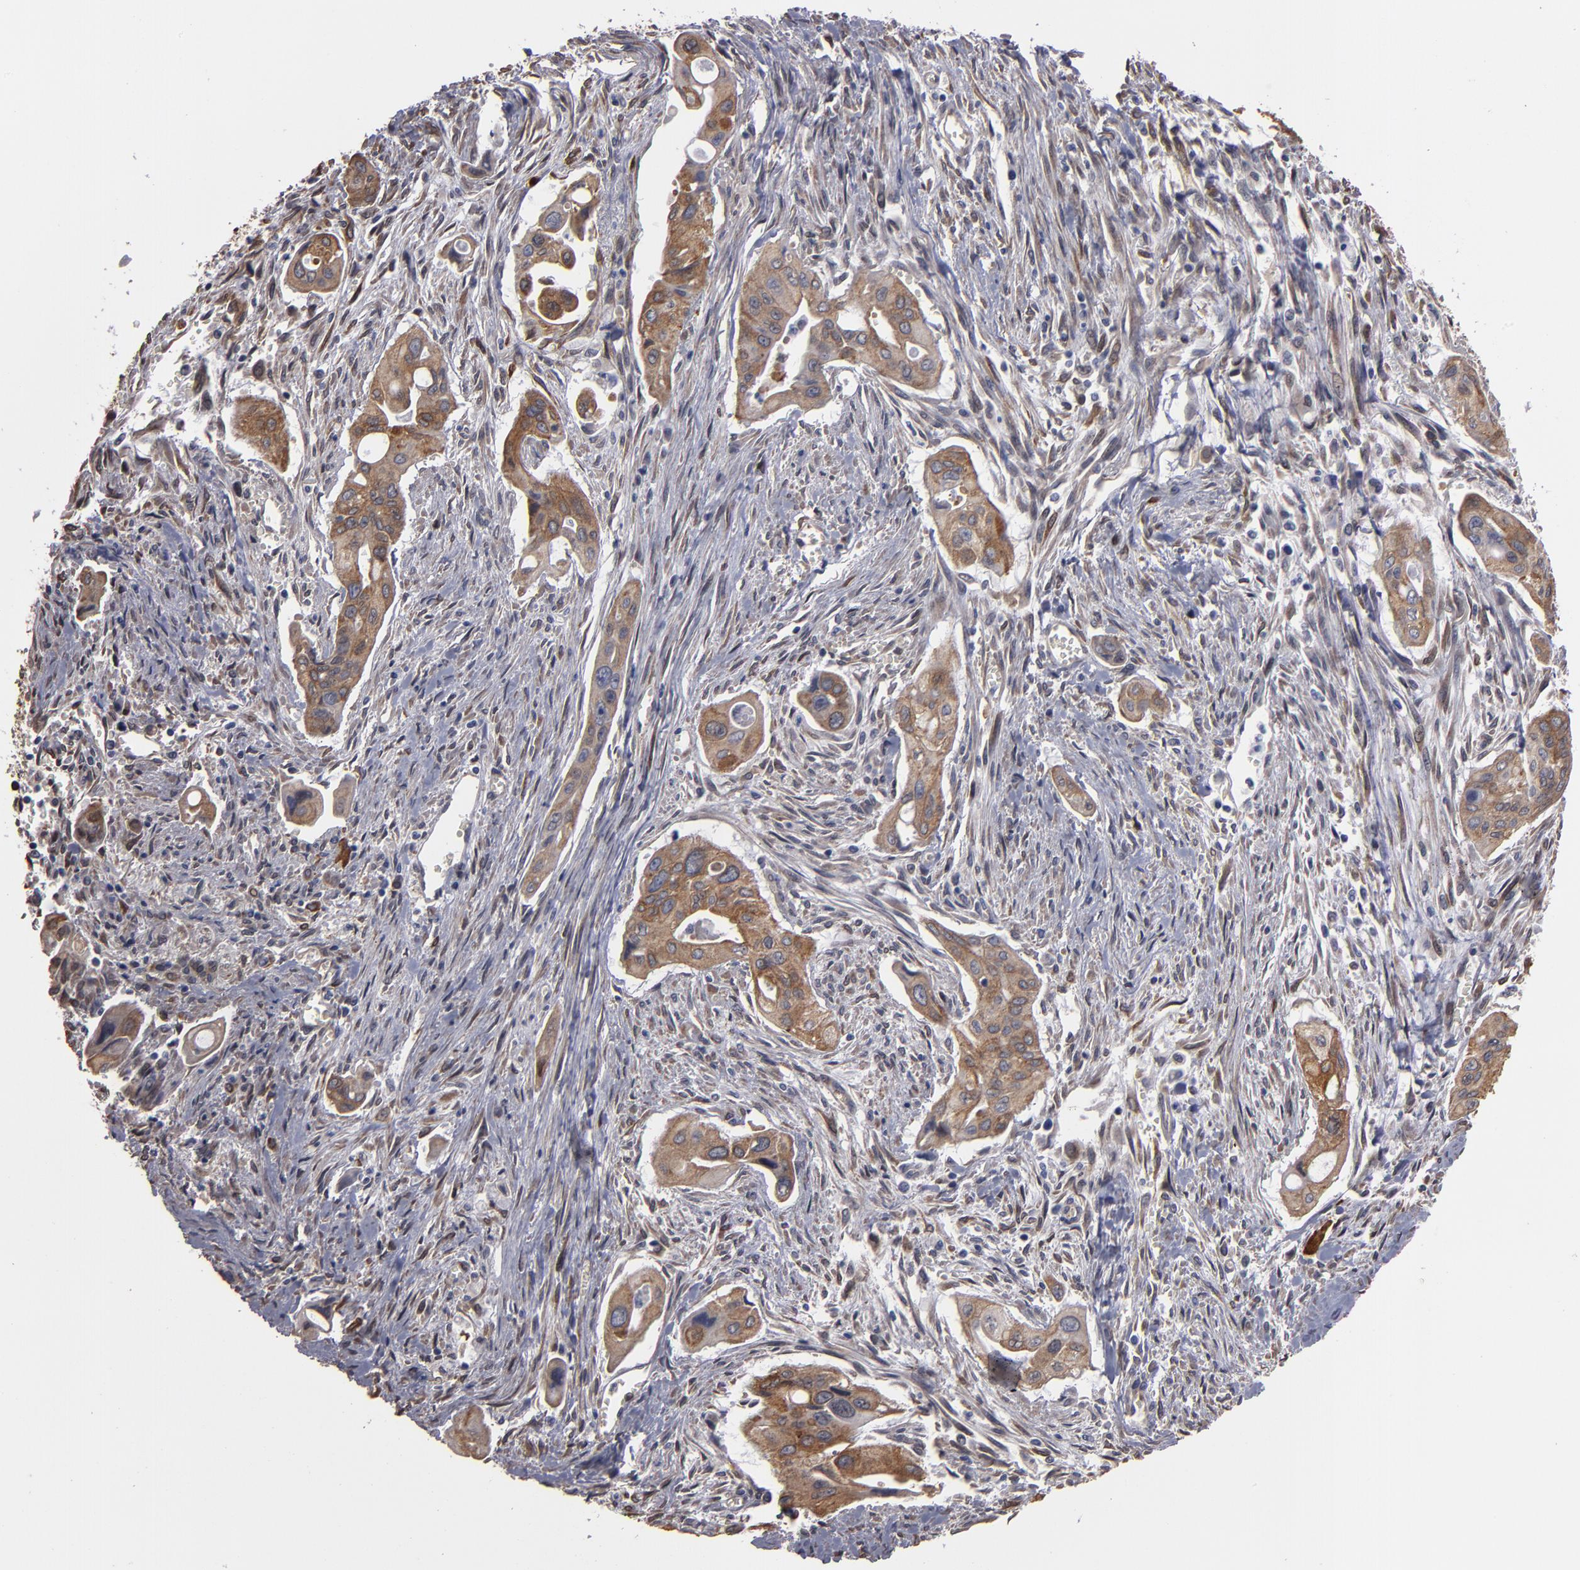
{"staining": {"intensity": "moderate", "quantity": ">75%", "location": "cytoplasmic/membranous"}, "tissue": "pancreatic cancer", "cell_type": "Tumor cells", "image_type": "cancer", "snomed": [{"axis": "morphology", "description": "Adenocarcinoma, NOS"}, {"axis": "topography", "description": "Pancreas"}], "caption": "Human pancreatic adenocarcinoma stained with a brown dye exhibits moderate cytoplasmic/membranous positive positivity in about >75% of tumor cells.", "gene": "PGRMC1", "patient": {"sex": "male", "age": 77}}